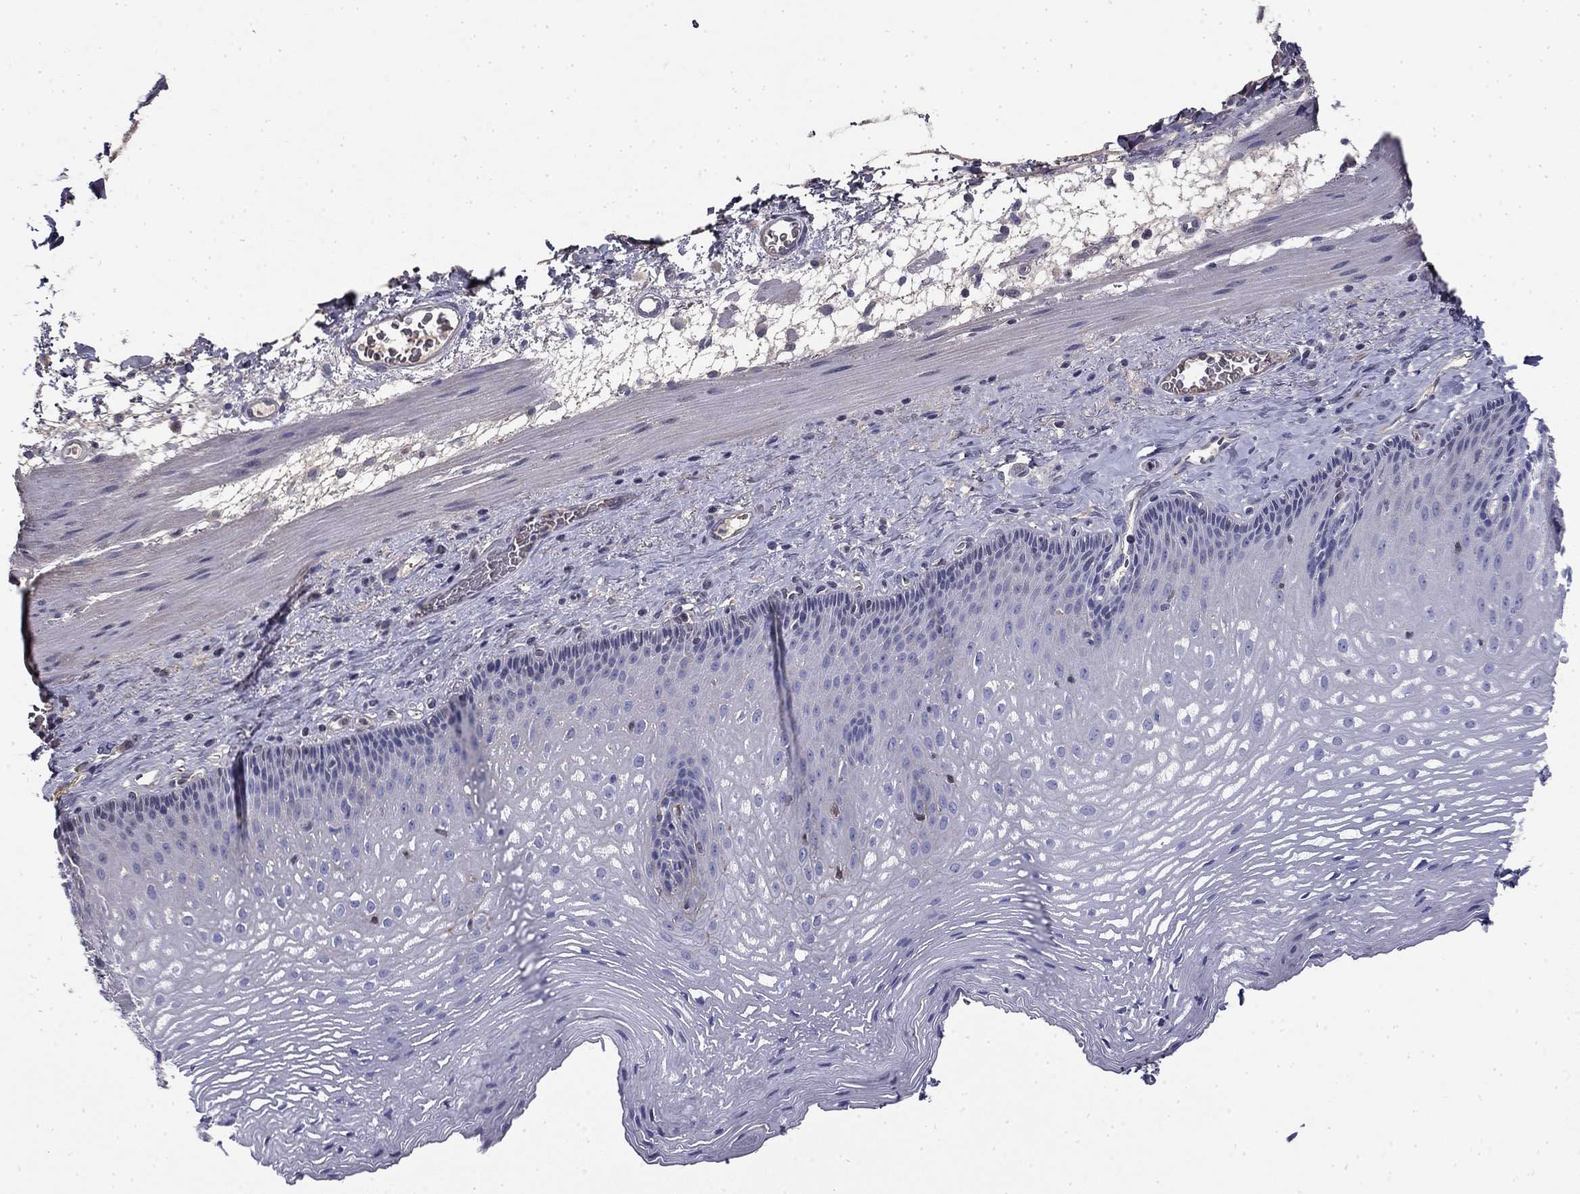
{"staining": {"intensity": "negative", "quantity": "none", "location": "none"}, "tissue": "esophagus", "cell_type": "Squamous epithelial cells", "image_type": "normal", "snomed": [{"axis": "morphology", "description": "Normal tissue, NOS"}, {"axis": "topography", "description": "Esophagus"}], "caption": "Esophagus stained for a protein using immunohistochemistry (IHC) exhibits no expression squamous epithelial cells.", "gene": "CPLX4", "patient": {"sex": "male", "age": 76}}